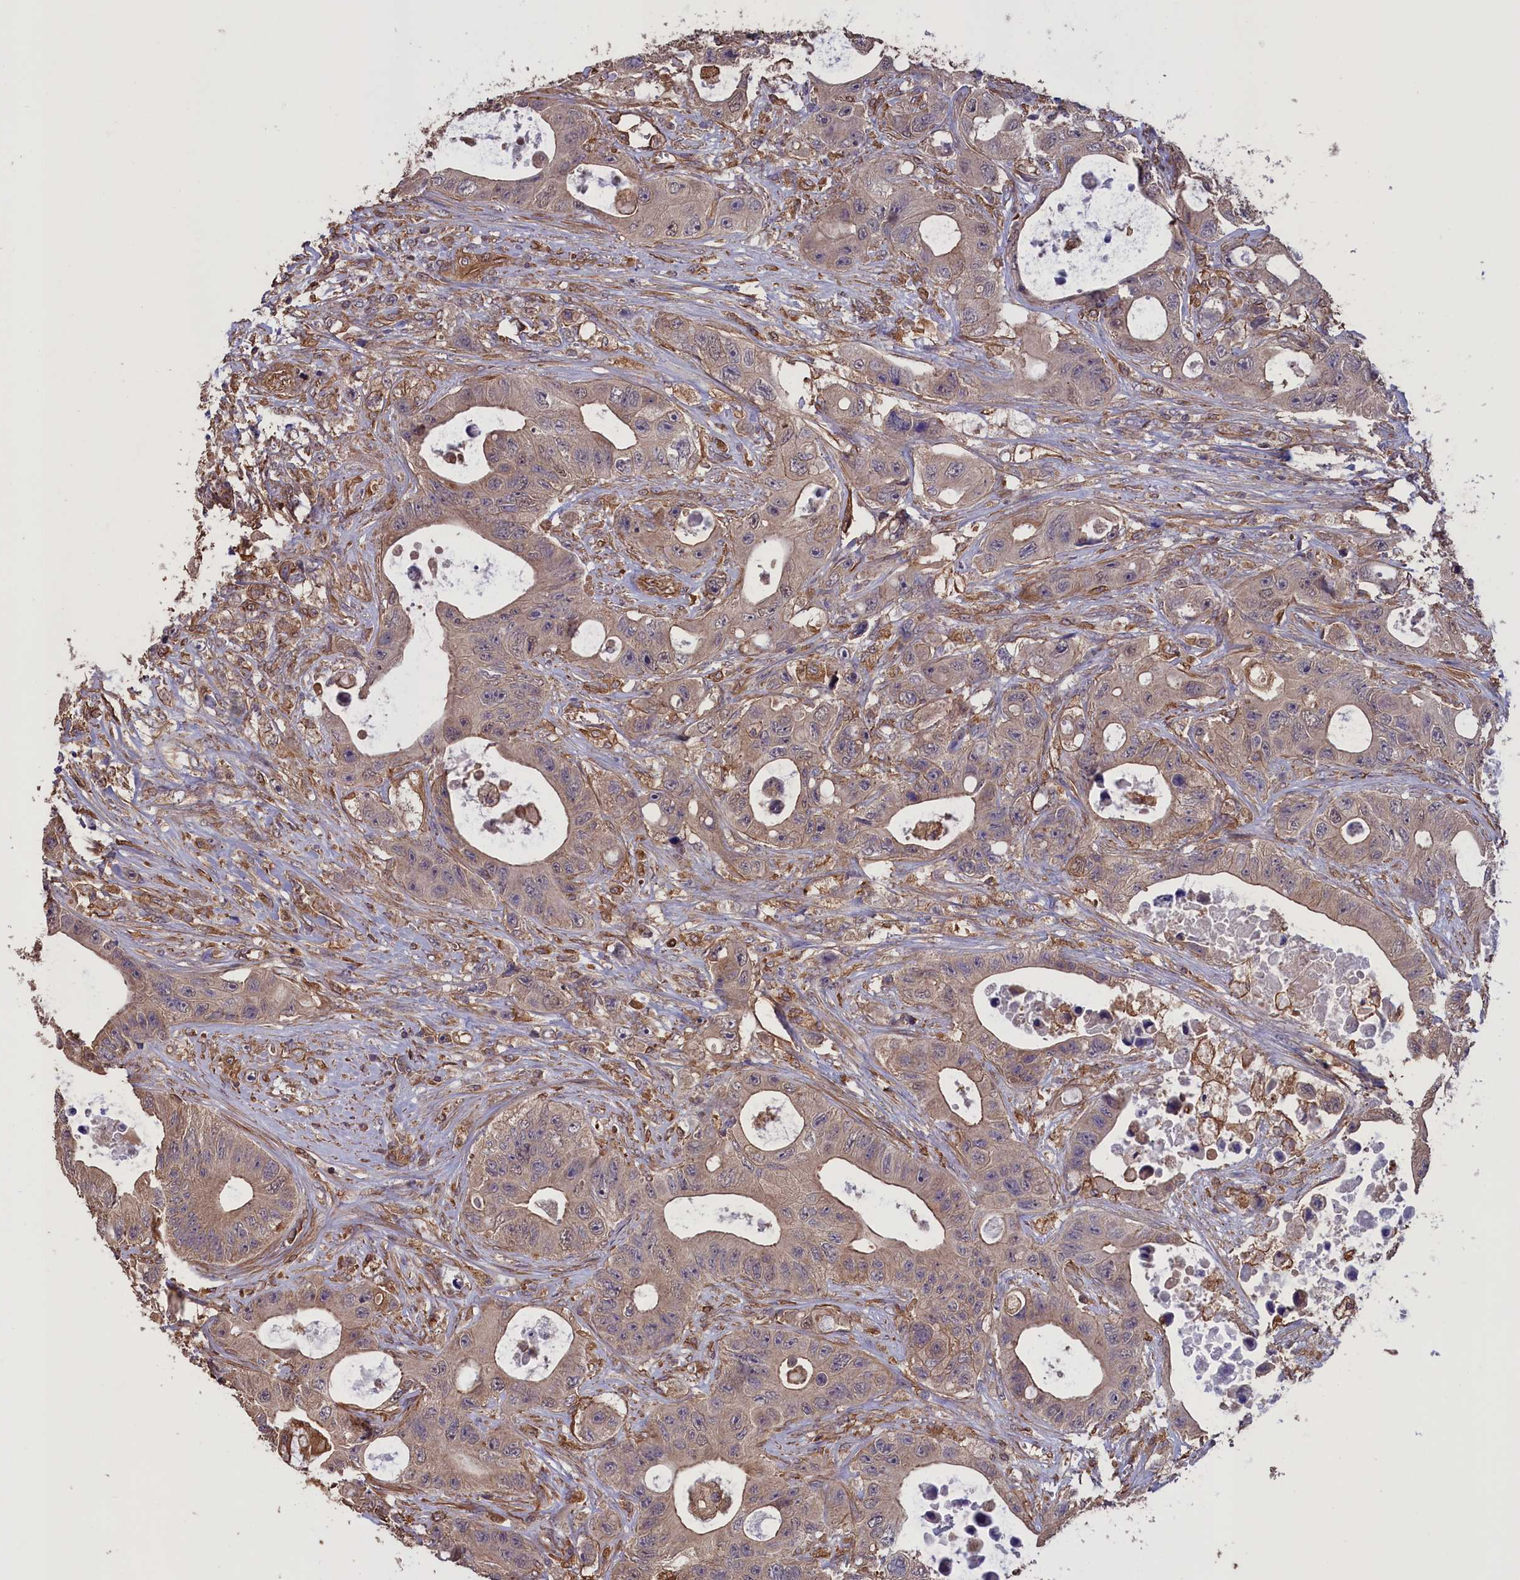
{"staining": {"intensity": "weak", "quantity": "<25%", "location": "cytoplasmic/membranous"}, "tissue": "colorectal cancer", "cell_type": "Tumor cells", "image_type": "cancer", "snomed": [{"axis": "morphology", "description": "Adenocarcinoma, NOS"}, {"axis": "topography", "description": "Colon"}], "caption": "Immunohistochemistry (IHC) image of human adenocarcinoma (colorectal) stained for a protein (brown), which displays no positivity in tumor cells.", "gene": "DAPK3", "patient": {"sex": "female", "age": 46}}